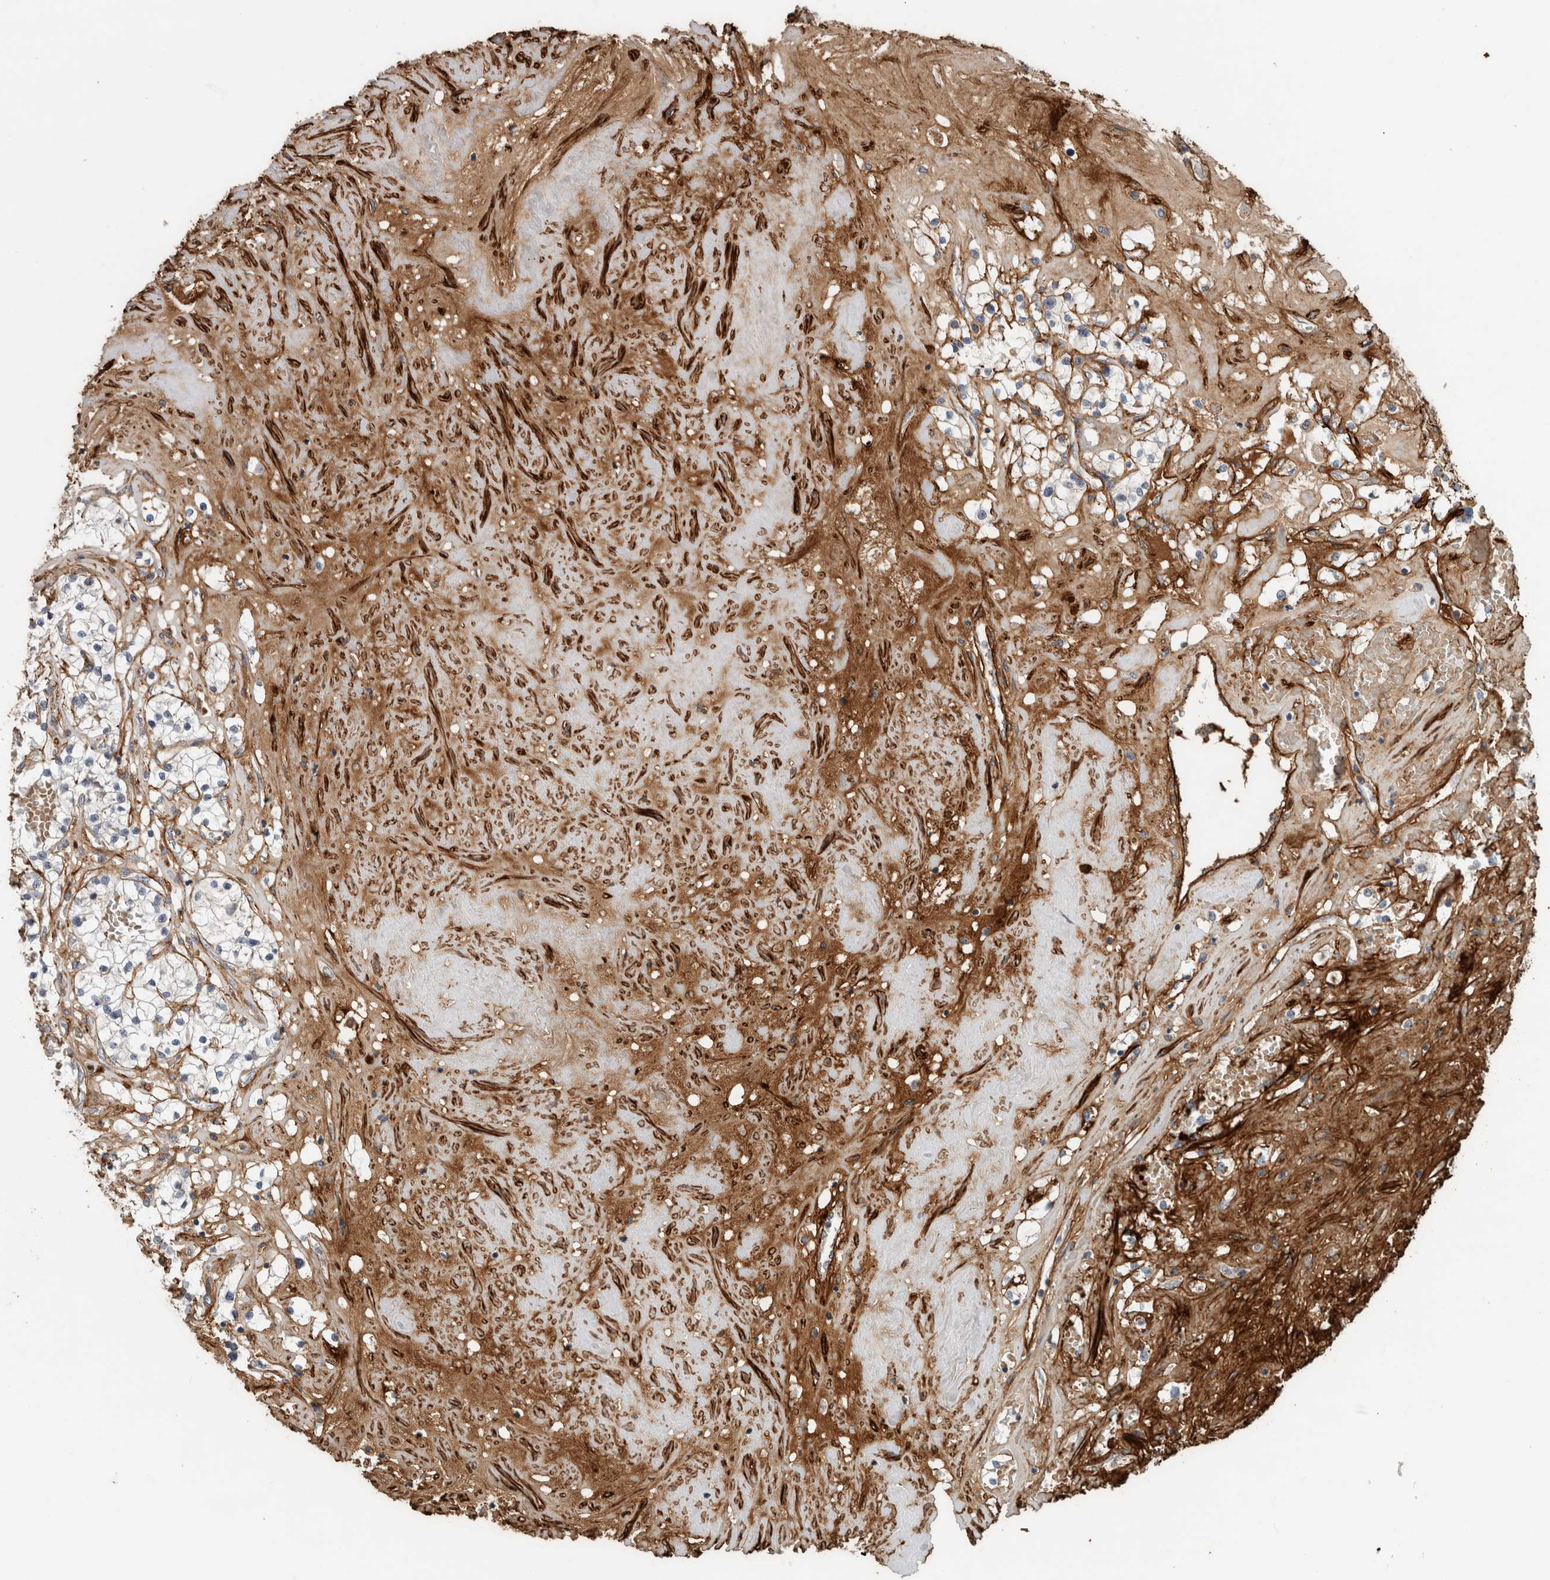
{"staining": {"intensity": "negative", "quantity": "none", "location": "none"}, "tissue": "renal cancer", "cell_type": "Tumor cells", "image_type": "cancer", "snomed": [{"axis": "morphology", "description": "Normal tissue, NOS"}, {"axis": "morphology", "description": "Adenocarcinoma, NOS"}, {"axis": "topography", "description": "Kidney"}], "caption": "IHC image of neoplastic tissue: renal cancer stained with DAB (3,3'-diaminobenzidine) reveals no significant protein expression in tumor cells.", "gene": "FN1", "patient": {"sex": "male", "age": 68}}